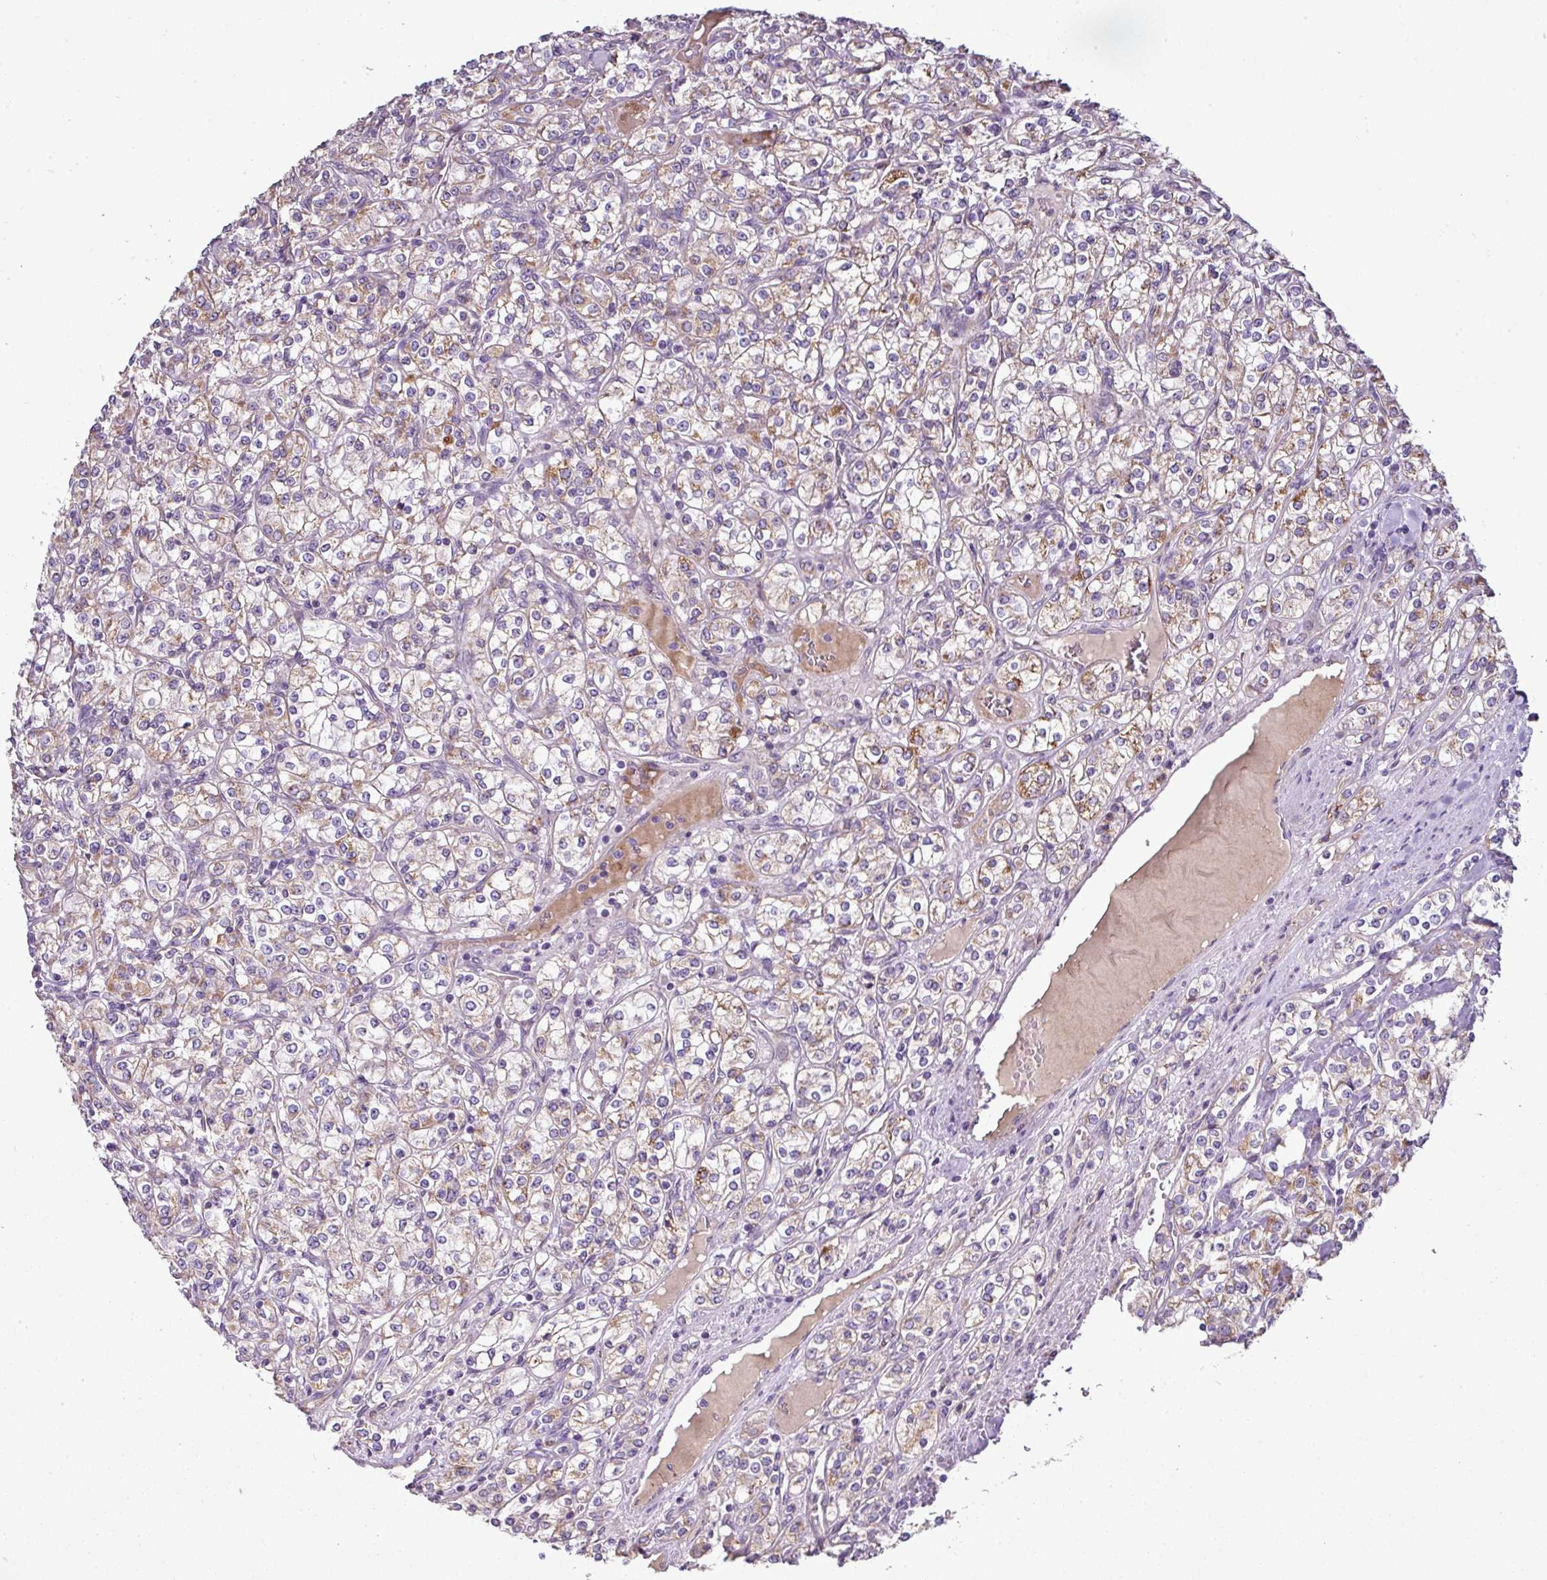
{"staining": {"intensity": "moderate", "quantity": "25%-75%", "location": "cytoplasmic/membranous"}, "tissue": "renal cancer", "cell_type": "Tumor cells", "image_type": "cancer", "snomed": [{"axis": "morphology", "description": "Adenocarcinoma, NOS"}, {"axis": "topography", "description": "Kidney"}], "caption": "This is a photomicrograph of immunohistochemistry (IHC) staining of renal adenocarcinoma, which shows moderate expression in the cytoplasmic/membranous of tumor cells.", "gene": "GAN", "patient": {"sex": "male", "age": 77}}